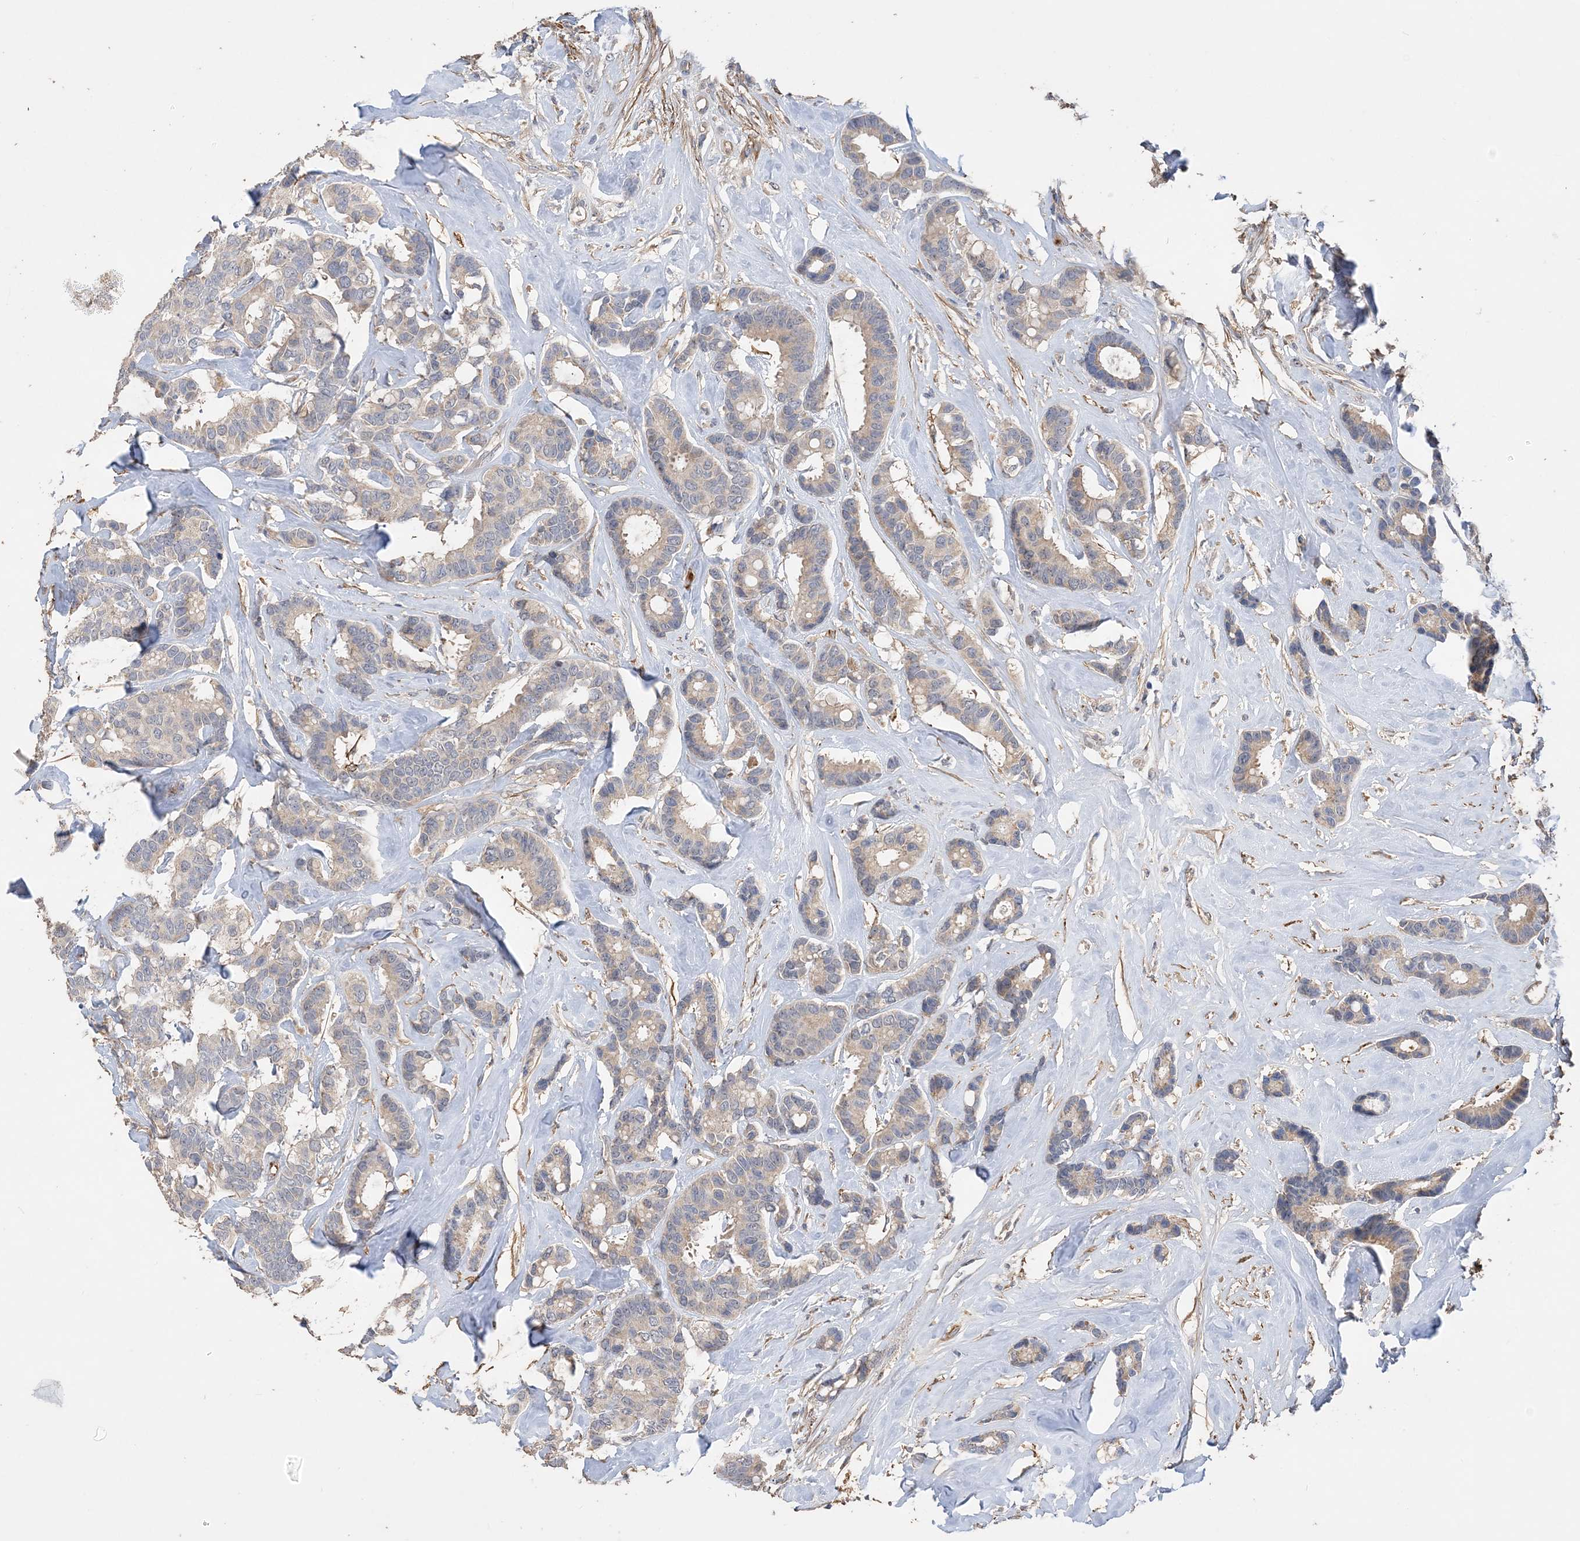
{"staining": {"intensity": "weak", "quantity": "<25%", "location": "cytoplasmic/membranous"}, "tissue": "breast cancer", "cell_type": "Tumor cells", "image_type": "cancer", "snomed": [{"axis": "morphology", "description": "Duct carcinoma"}, {"axis": "topography", "description": "Breast"}], "caption": "A photomicrograph of human breast infiltrating ductal carcinoma is negative for staining in tumor cells.", "gene": "GRINA", "patient": {"sex": "female", "age": 87}}